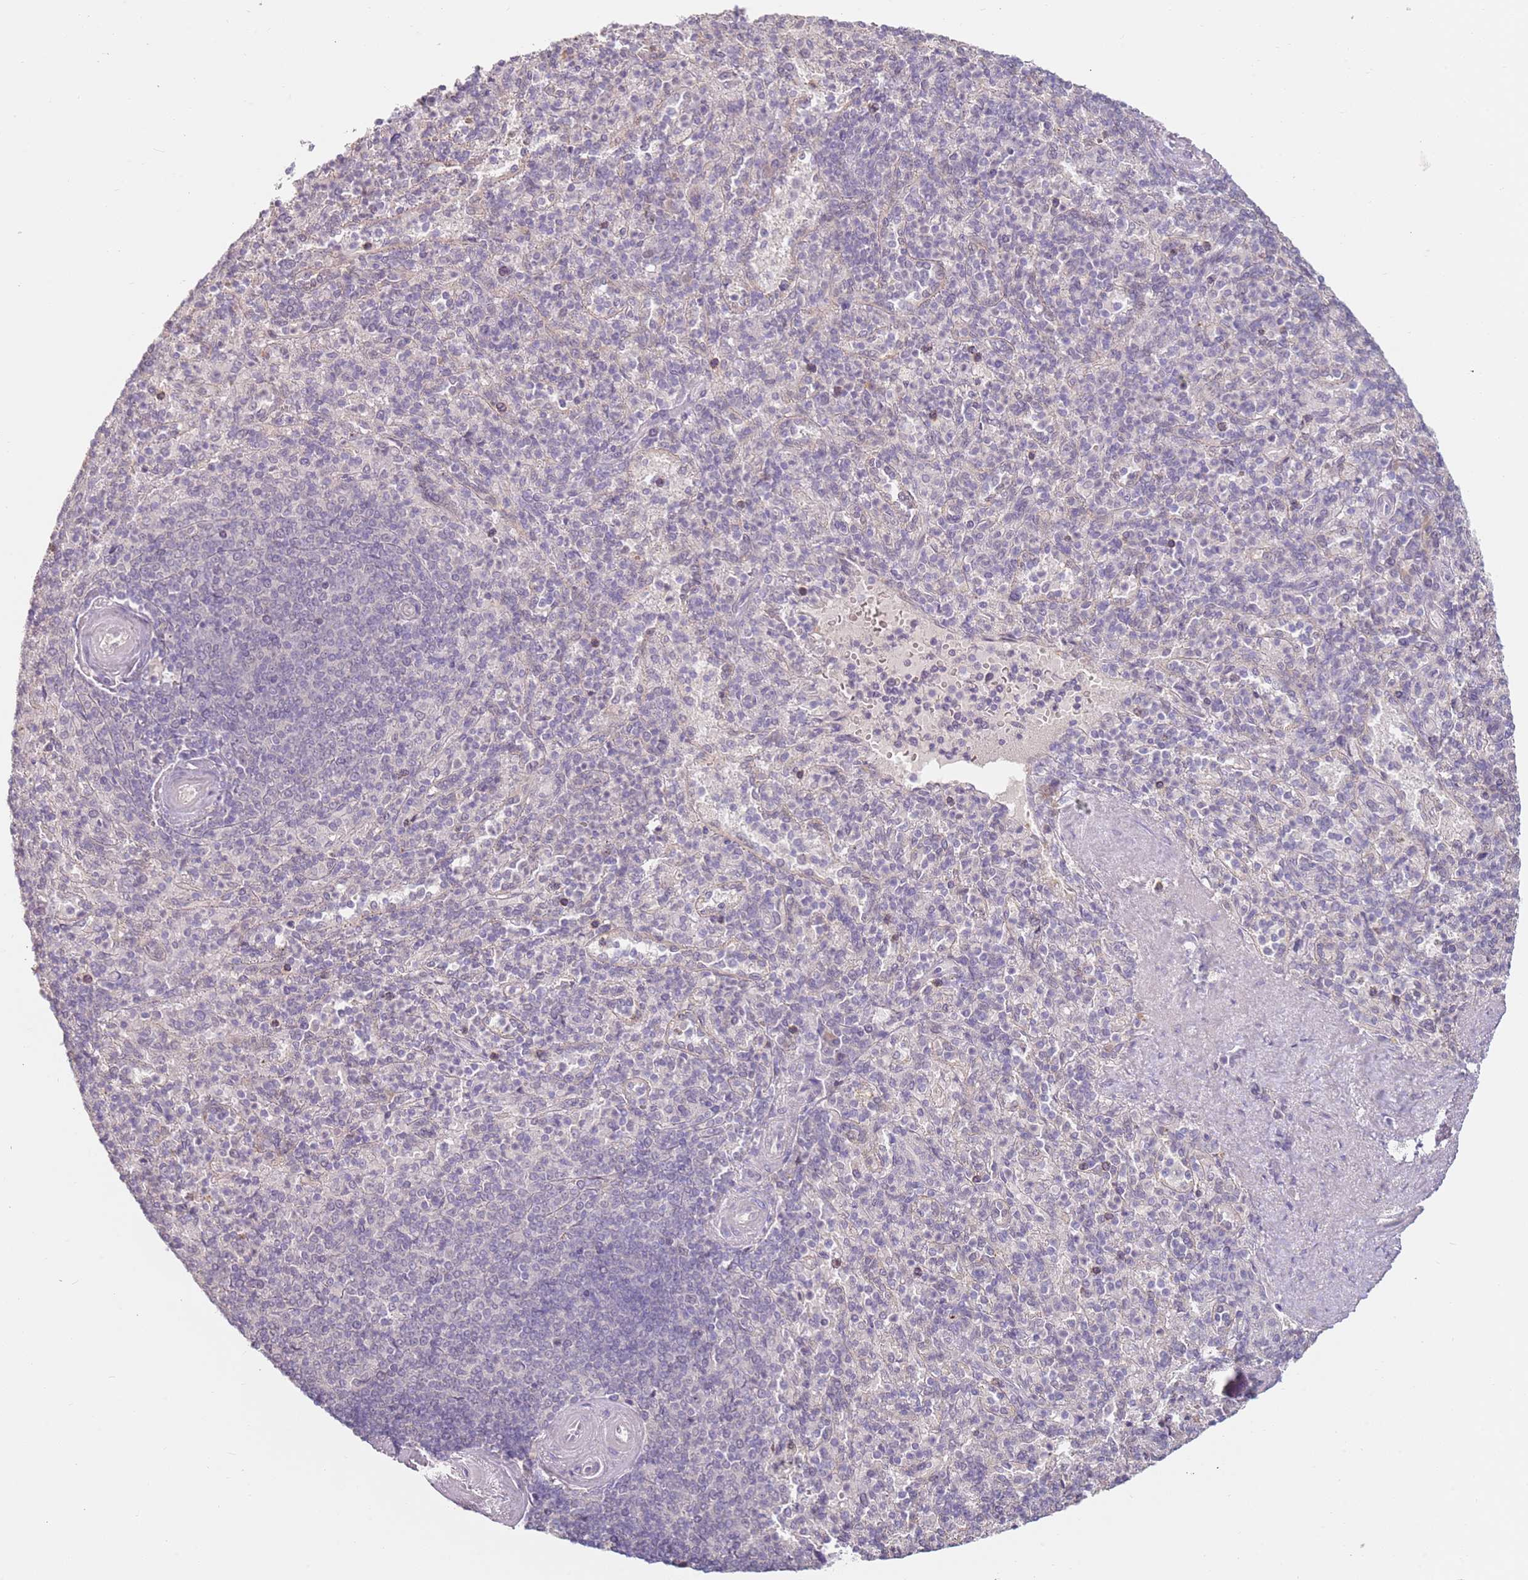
{"staining": {"intensity": "negative", "quantity": "none", "location": "none"}, "tissue": "spleen", "cell_type": "Cells in red pulp", "image_type": "normal", "snomed": [{"axis": "morphology", "description": "Normal tissue, NOS"}, {"axis": "topography", "description": "Spleen"}], "caption": "This is a image of IHC staining of unremarkable spleen, which shows no expression in cells in red pulp.", "gene": "WDR93", "patient": {"sex": "male", "age": 82}}